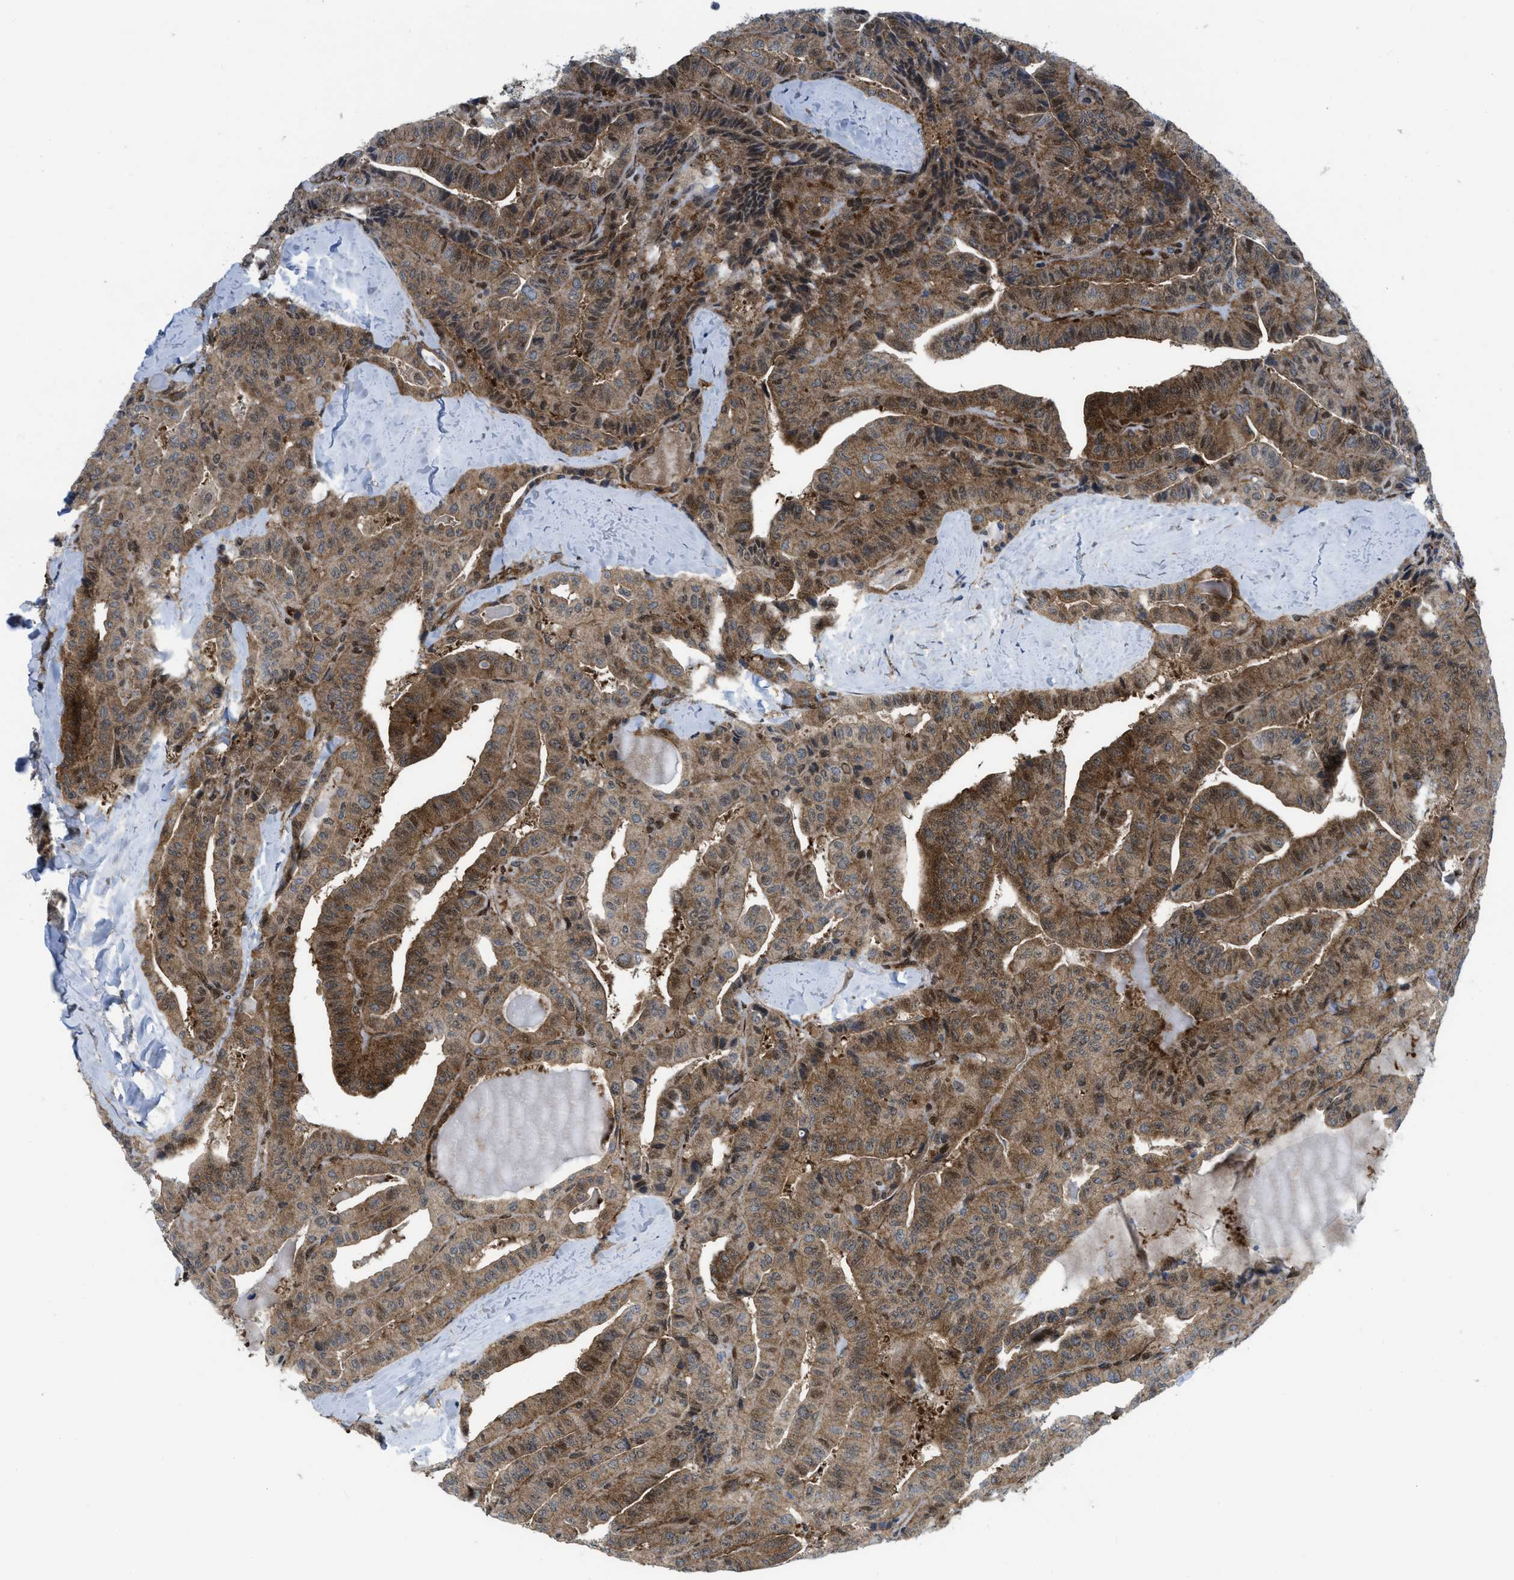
{"staining": {"intensity": "moderate", "quantity": ">75%", "location": "cytoplasmic/membranous"}, "tissue": "thyroid cancer", "cell_type": "Tumor cells", "image_type": "cancer", "snomed": [{"axis": "morphology", "description": "Papillary adenocarcinoma, NOS"}, {"axis": "topography", "description": "Thyroid gland"}], "caption": "Protein staining exhibits moderate cytoplasmic/membranous positivity in approximately >75% of tumor cells in thyroid papillary adenocarcinoma.", "gene": "PPP2CB", "patient": {"sex": "male", "age": 77}}